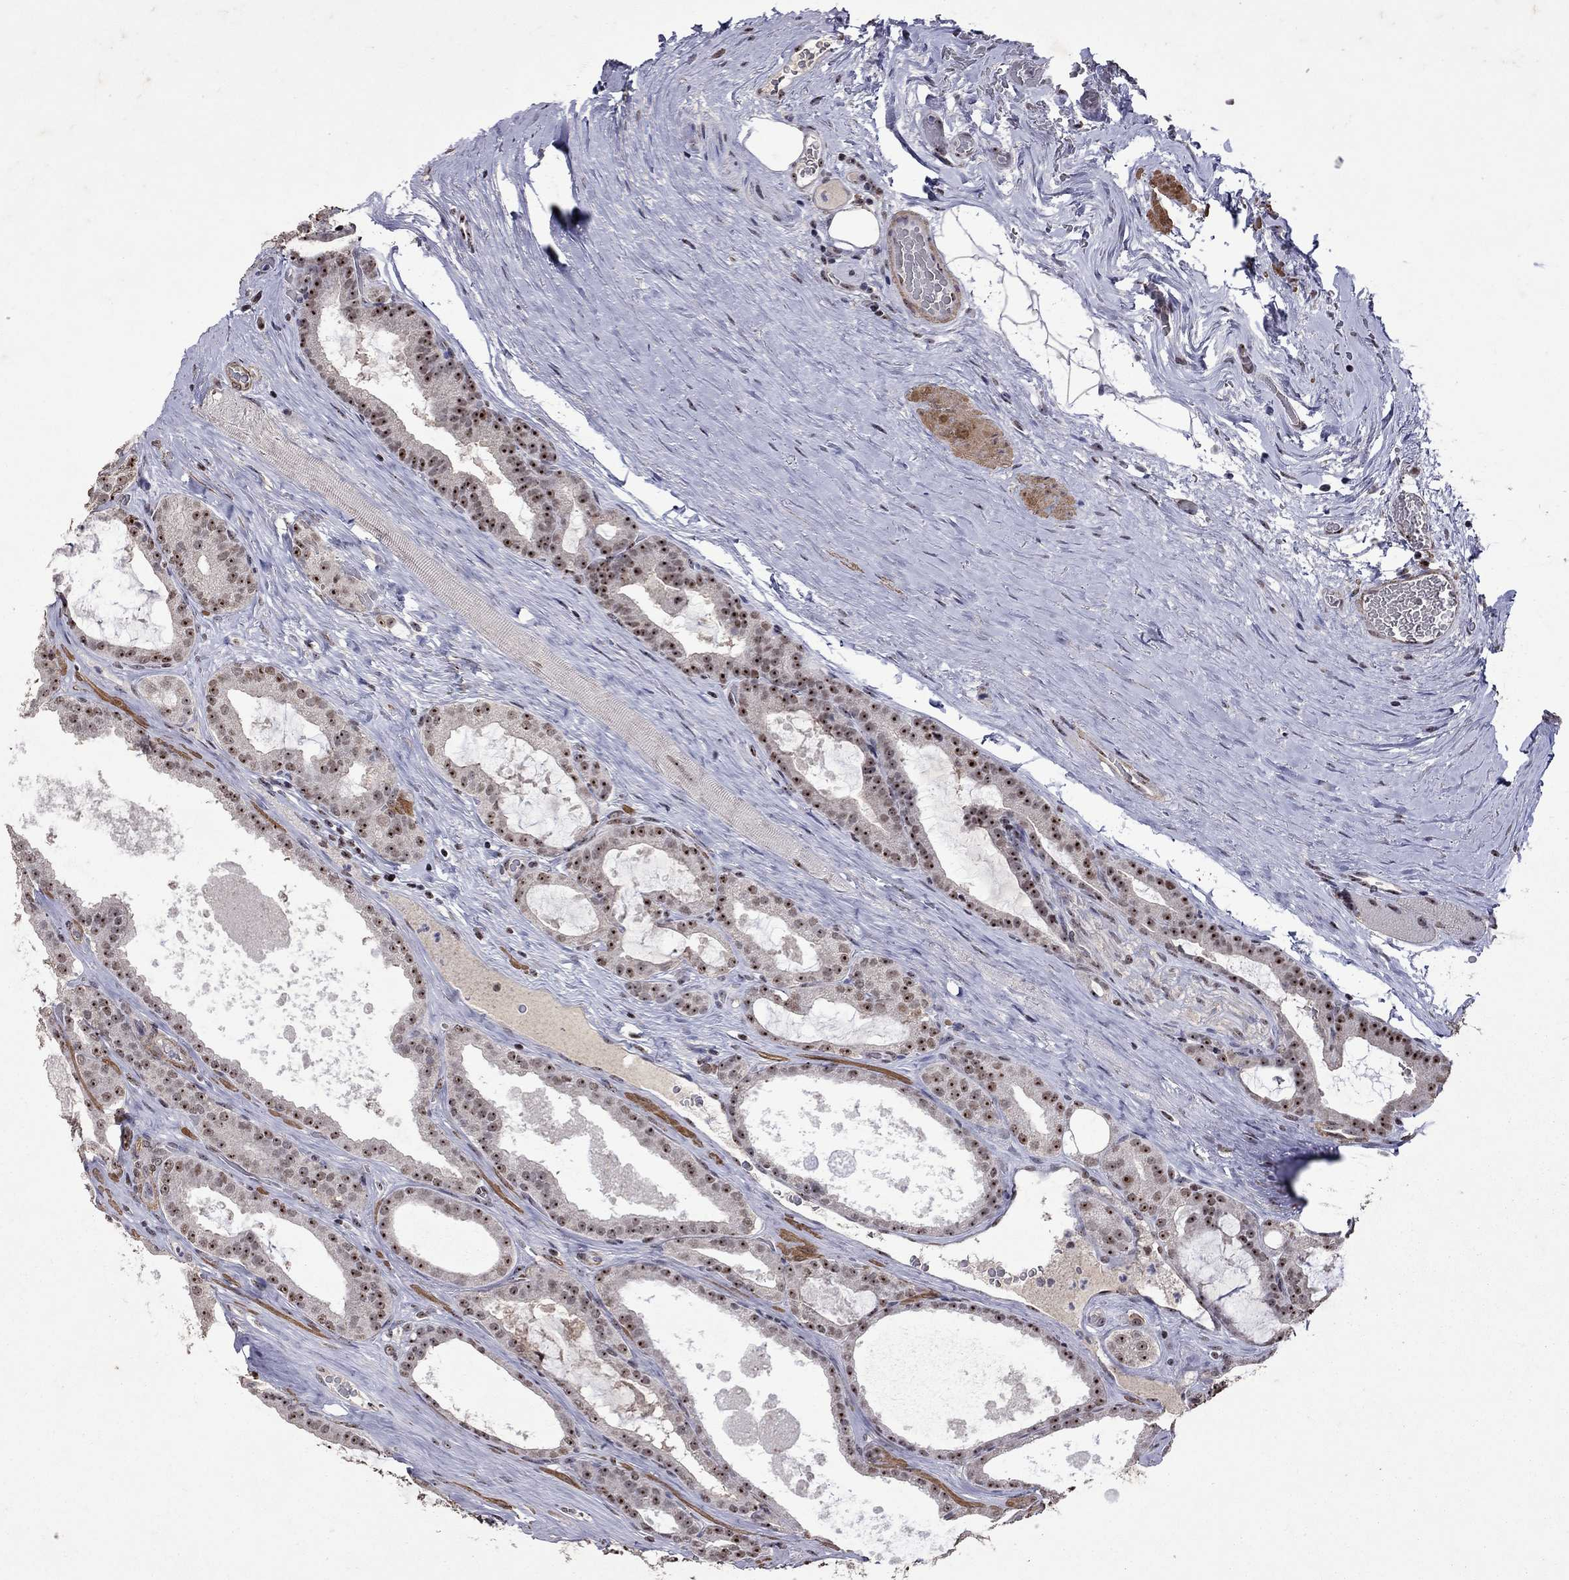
{"staining": {"intensity": "strong", "quantity": ">75%", "location": "nuclear"}, "tissue": "prostate cancer", "cell_type": "Tumor cells", "image_type": "cancer", "snomed": [{"axis": "morphology", "description": "Adenocarcinoma, NOS"}, {"axis": "topography", "description": "Prostate"}], "caption": "This micrograph shows immunohistochemistry (IHC) staining of prostate cancer (adenocarcinoma), with high strong nuclear positivity in about >75% of tumor cells.", "gene": "SPOUT1", "patient": {"sex": "male", "age": 67}}